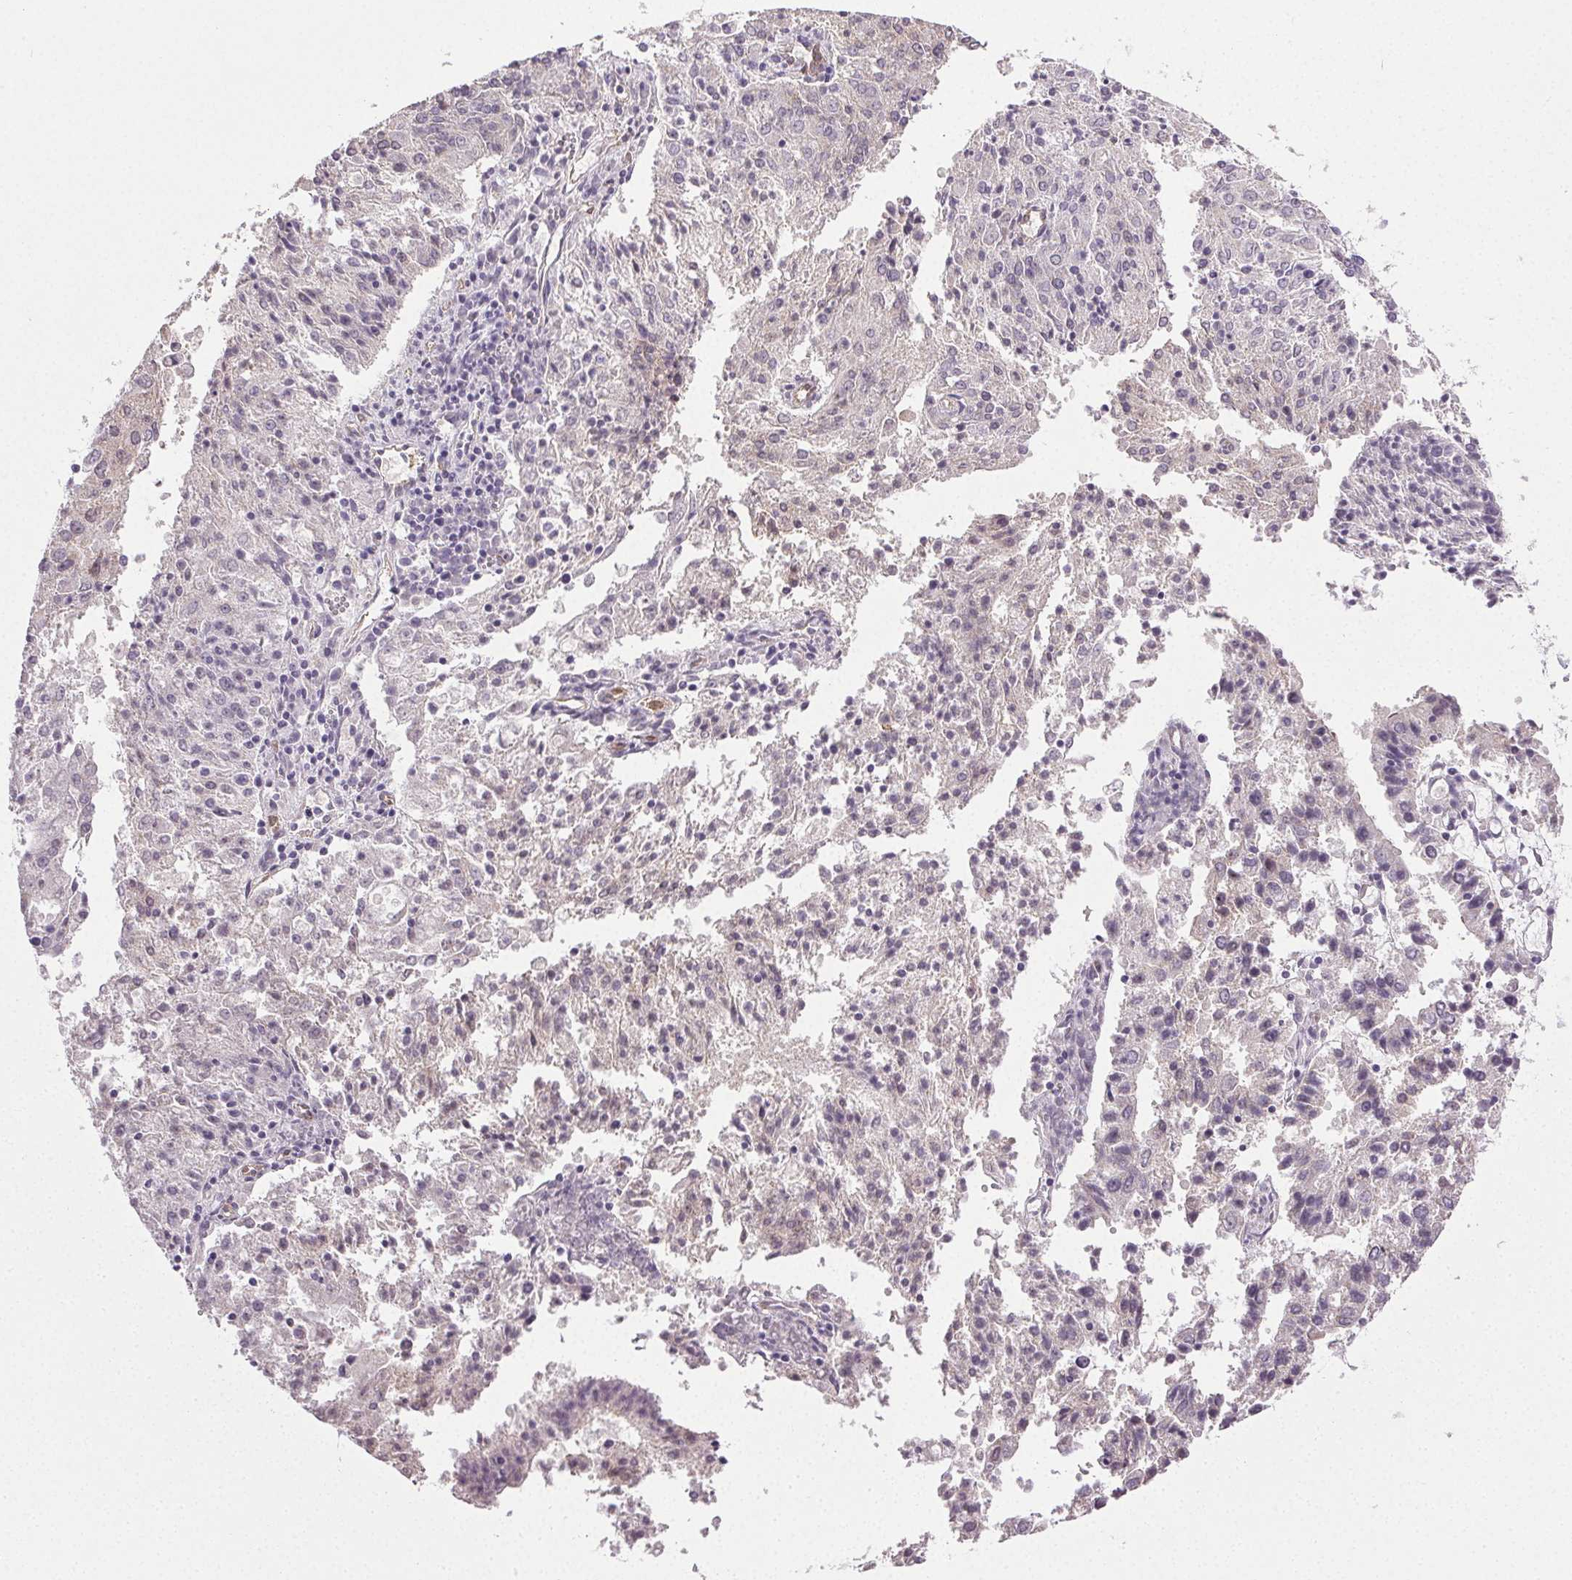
{"staining": {"intensity": "negative", "quantity": "none", "location": "none"}, "tissue": "endometrial cancer", "cell_type": "Tumor cells", "image_type": "cancer", "snomed": [{"axis": "morphology", "description": "Adenocarcinoma, NOS"}, {"axis": "topography", "description": "Endometrium"}], "caption": "Human endometrial adenocarcinoma stained for a protein using immunohistochemistry (IHC) shows no staining in tumor cells.", "gene": "PLCB1", "patient": {"sex": "female", "age": 82}}